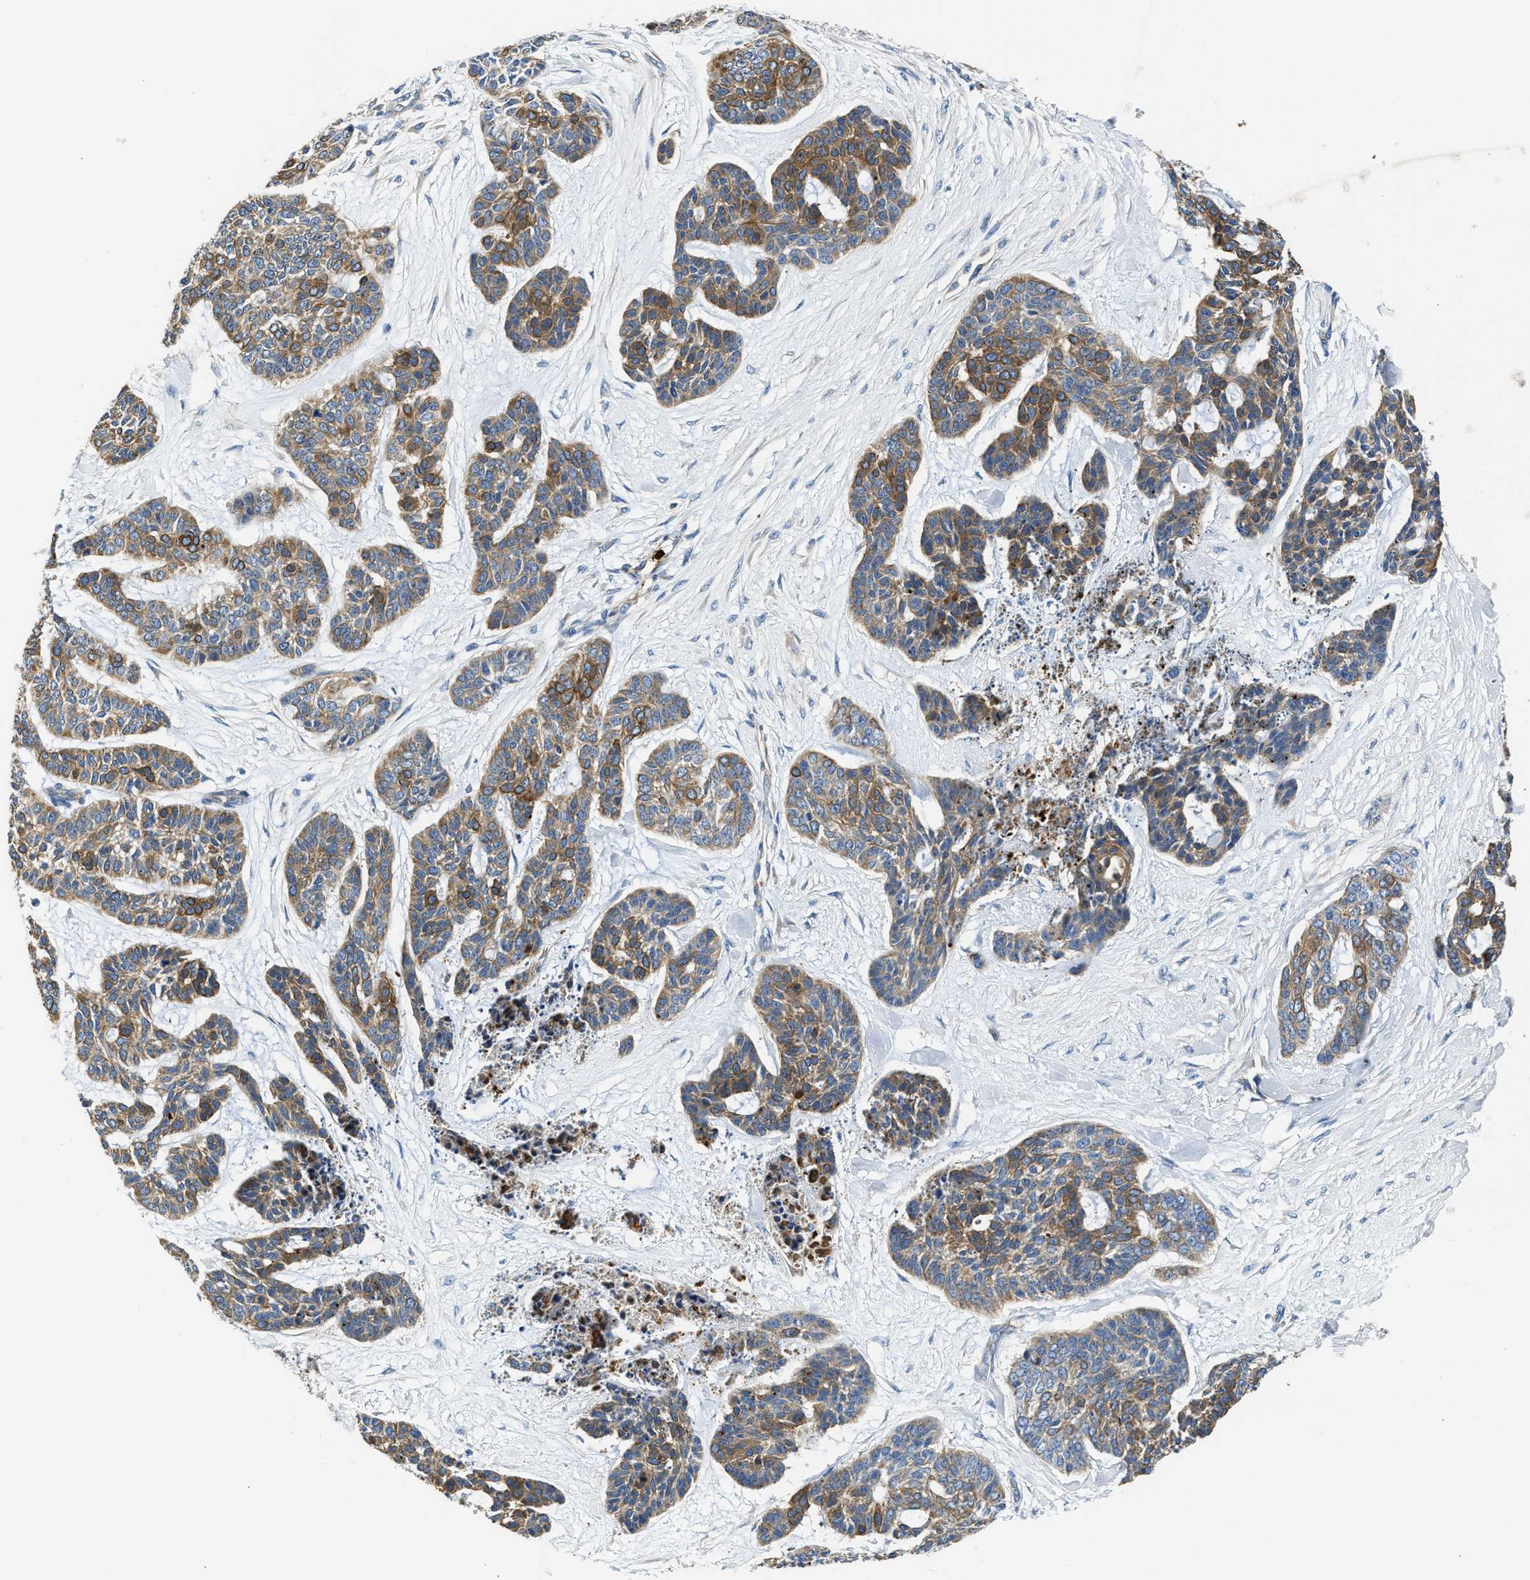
{"staining": {"intensity": "moderate", "quantity": ">75%", "location": "cytoplasmic/membranous"}, "tissue": "skin cancer", "cell_type": "Tumor cells", "image_type": "cancer", "snomed": [{"axis": "morphology", "description": "Basal cell carcinoma"}, {"axis": "topography", "description": "Skin"}], "caption": "The histopathology image displays immunohistochemical staining of basal cell carcinoma (skin). There is moderate cytoplasmic/membranous positivity is present in approximately >75% of tumor cells. The staining was performed using DAB, with brown indicating positive protein expression. Nuclei are stained blue with hematoxylin.", "gene": "TRAF6", "patient": {"sex": "female", "age": 64}}